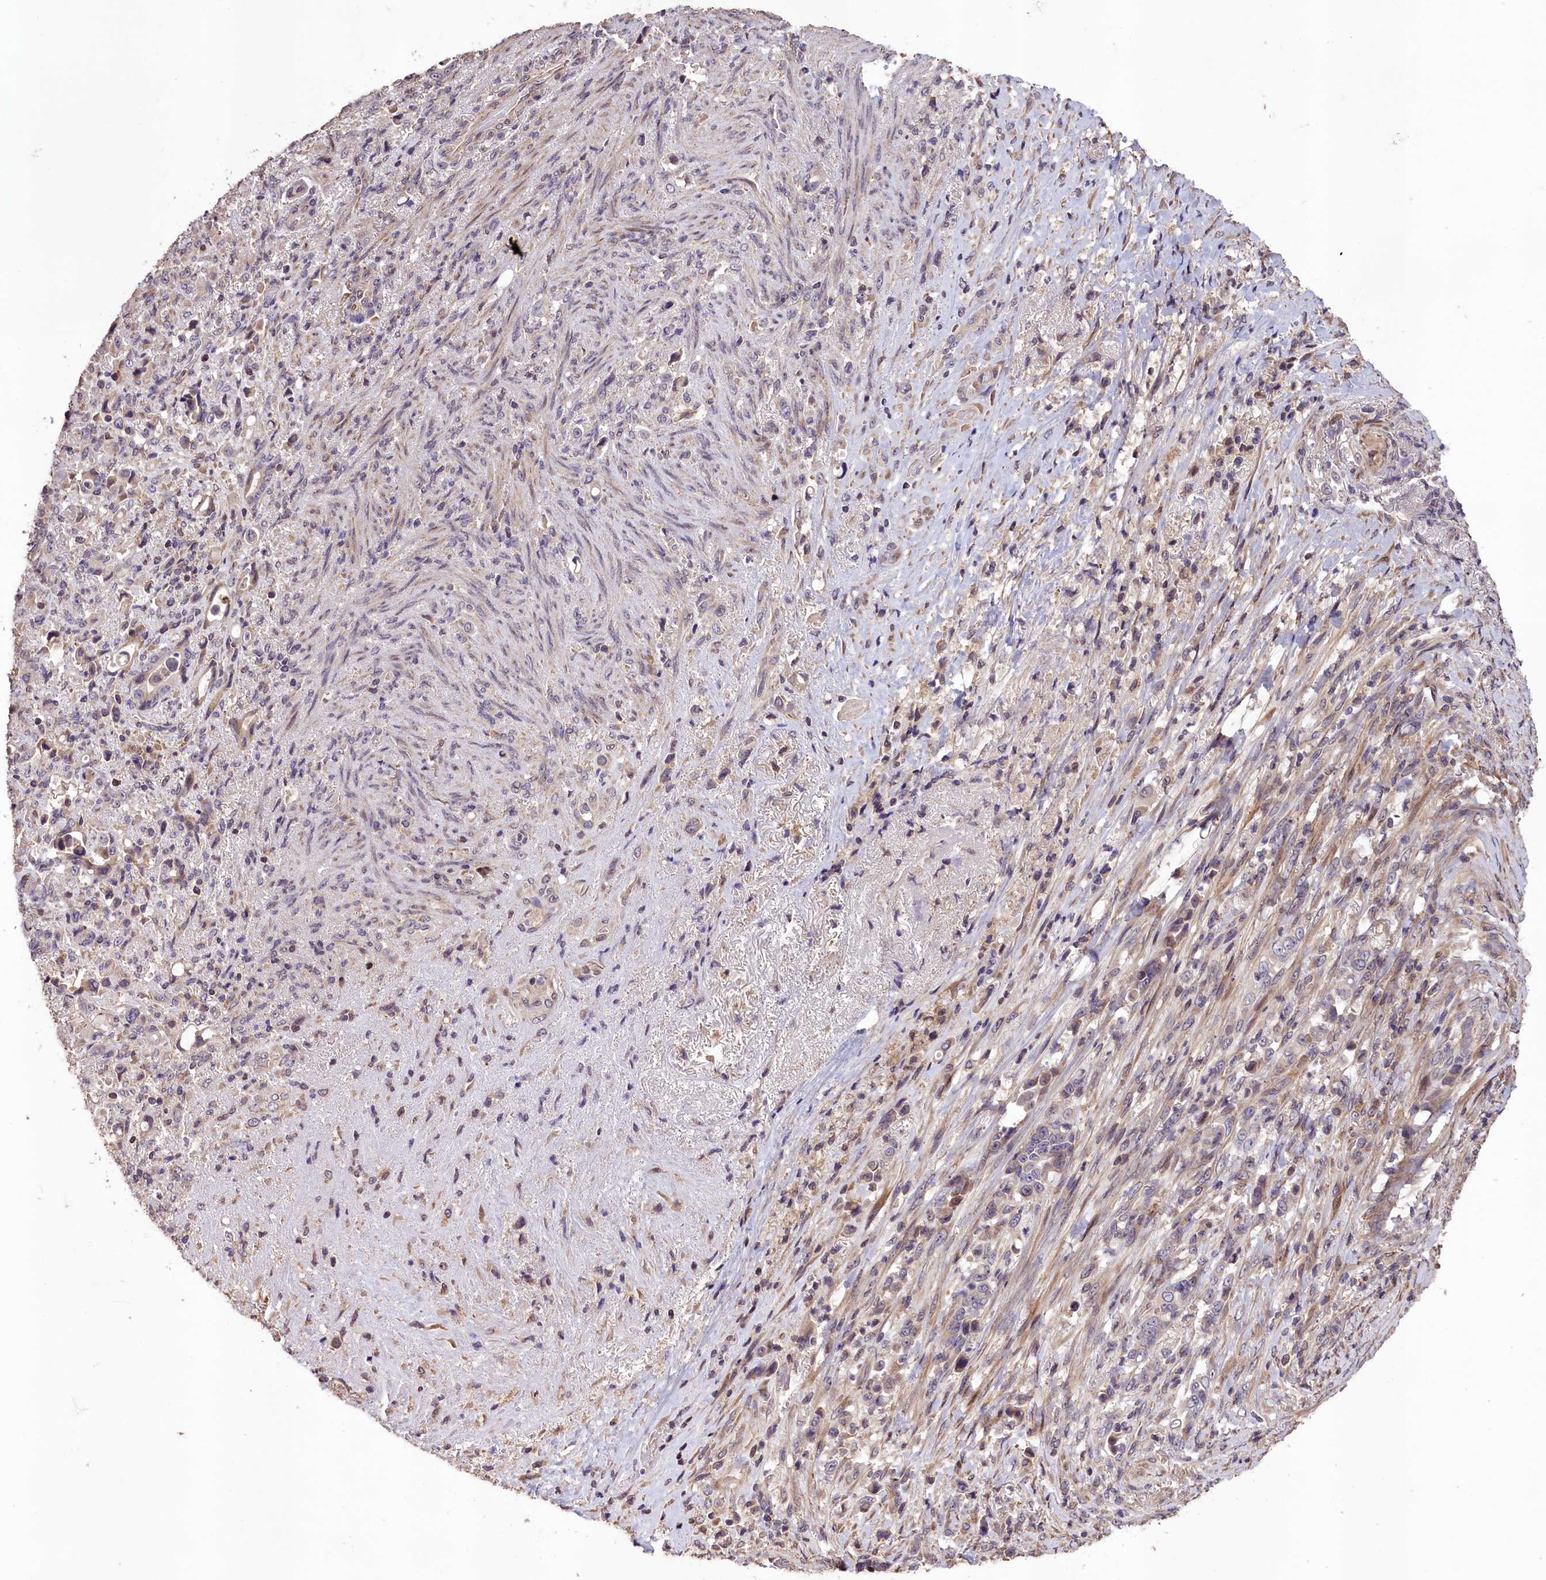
{"staining": {"intensity": "negative", "quantity": "none", "location": "none"}, "tissue": "stomach cancer", "cell_type": "Tumor cells", "image_type": "cancer", "snomed": [{"axis": "morphology", "description": "Normal tissue, NOS"}, {"axis": "morphology", "description": "Adenocarcinoma, NOS"}, {"axis": "topography", "description": "Stomach"}], "caption": "This is a image of IHC staining of stomach cancer (adenocarcinoma), which shows no positivity in tumor cells. (Immunohistochemistry (ihc), brightfield microscopy, high magnification).", "gene": "DNAJB9", "patient": {"sex": "female", "age": 79}}